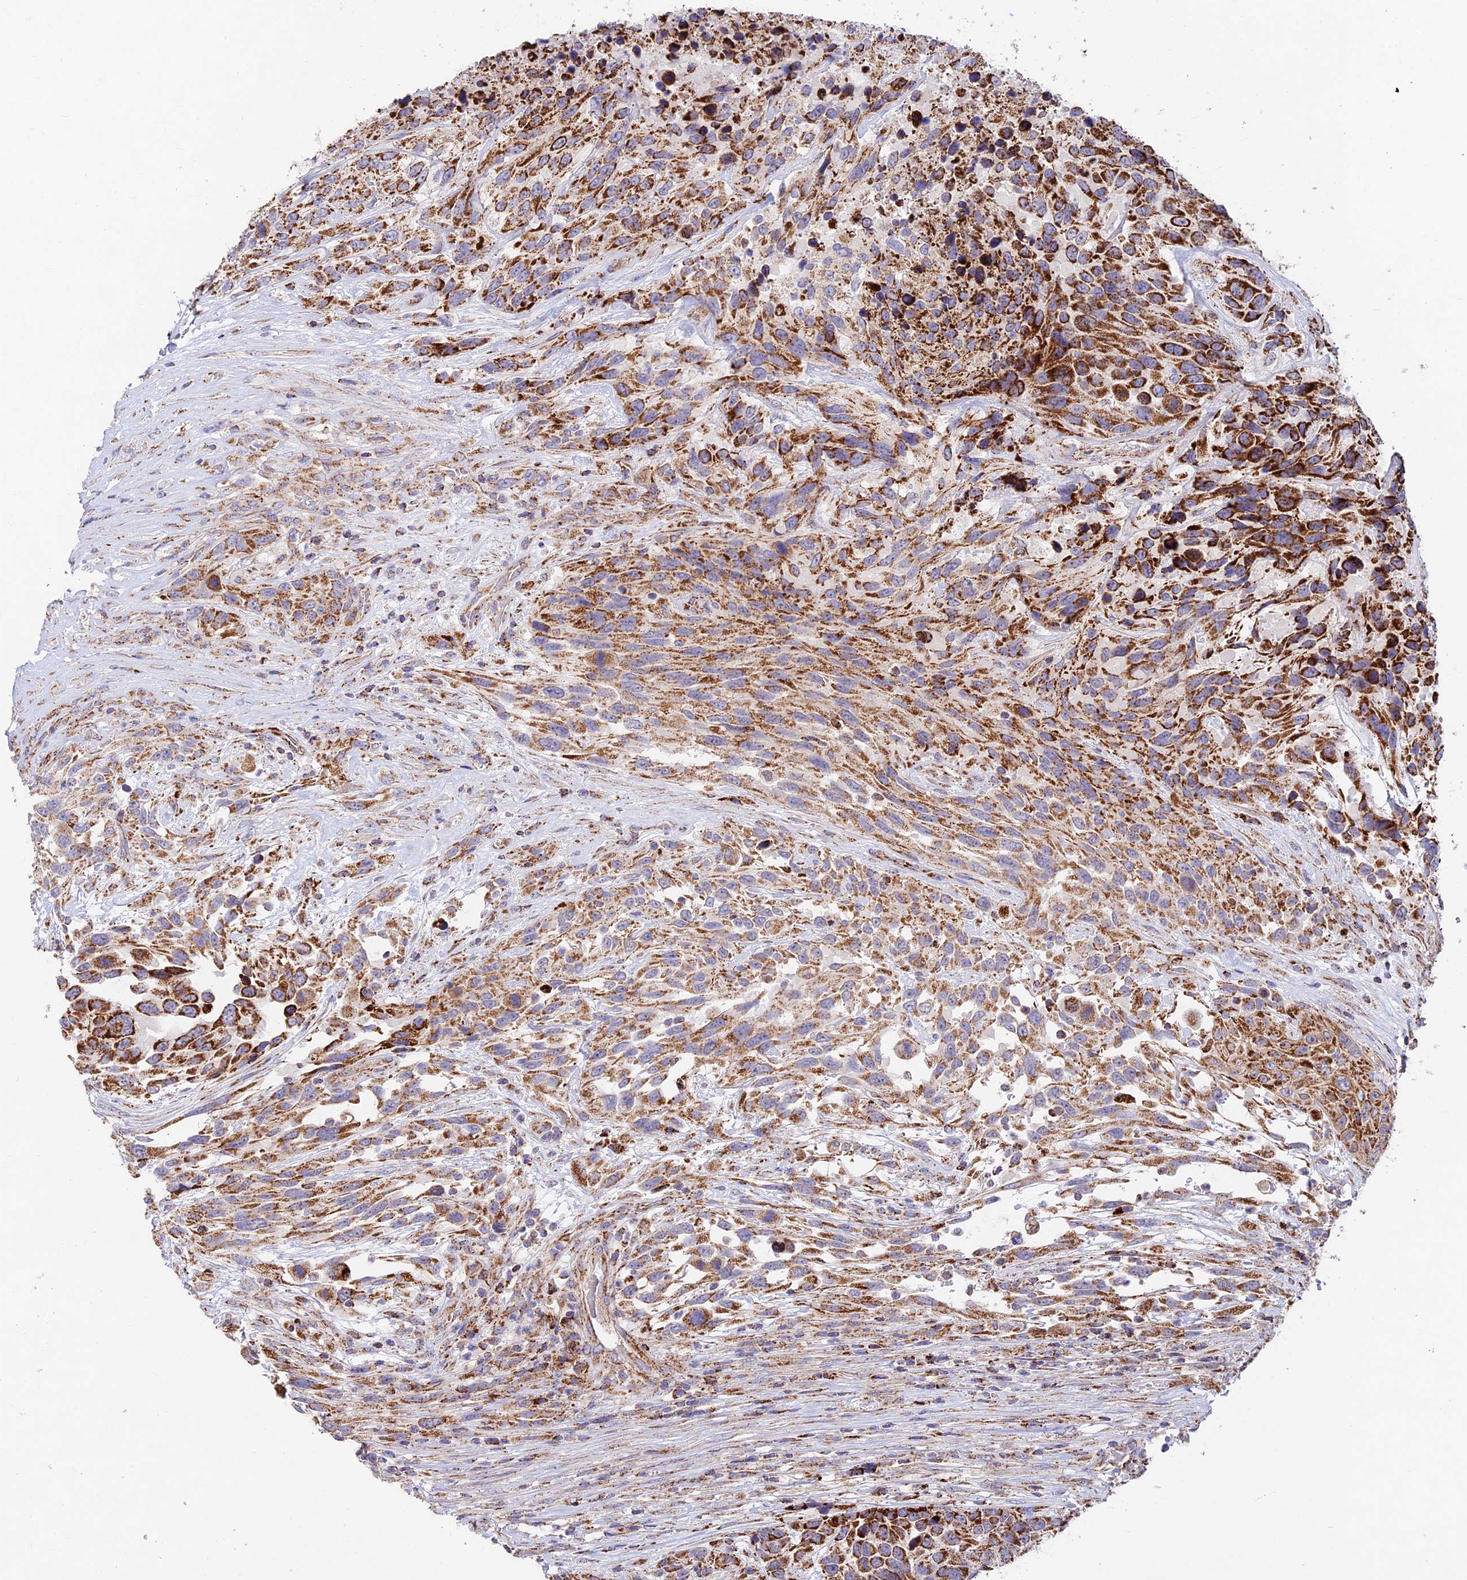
{"staining": {"intensity": "strong", "quantity": ">75%", "location": "cytoplasmic/membranous"}, "tissue": "urothelial cancer", "cell_type": "Tumor cells", "image_type": "cancer", "snomed": [{"axis": "morphology", "description": "Urothelial carcinoma, High grade"}, {"axis": "topography", "description": "Urinary bladder"}], "caption": "An IHC histopathology image of neoplastic tissue is shown. Protein staining in brown labels strong cytoplasmic/membranous positivity in urothelial cancer within tumor cells.", "gene": "KHDC3L", "patient": {"sex": "female", "age": 70}}